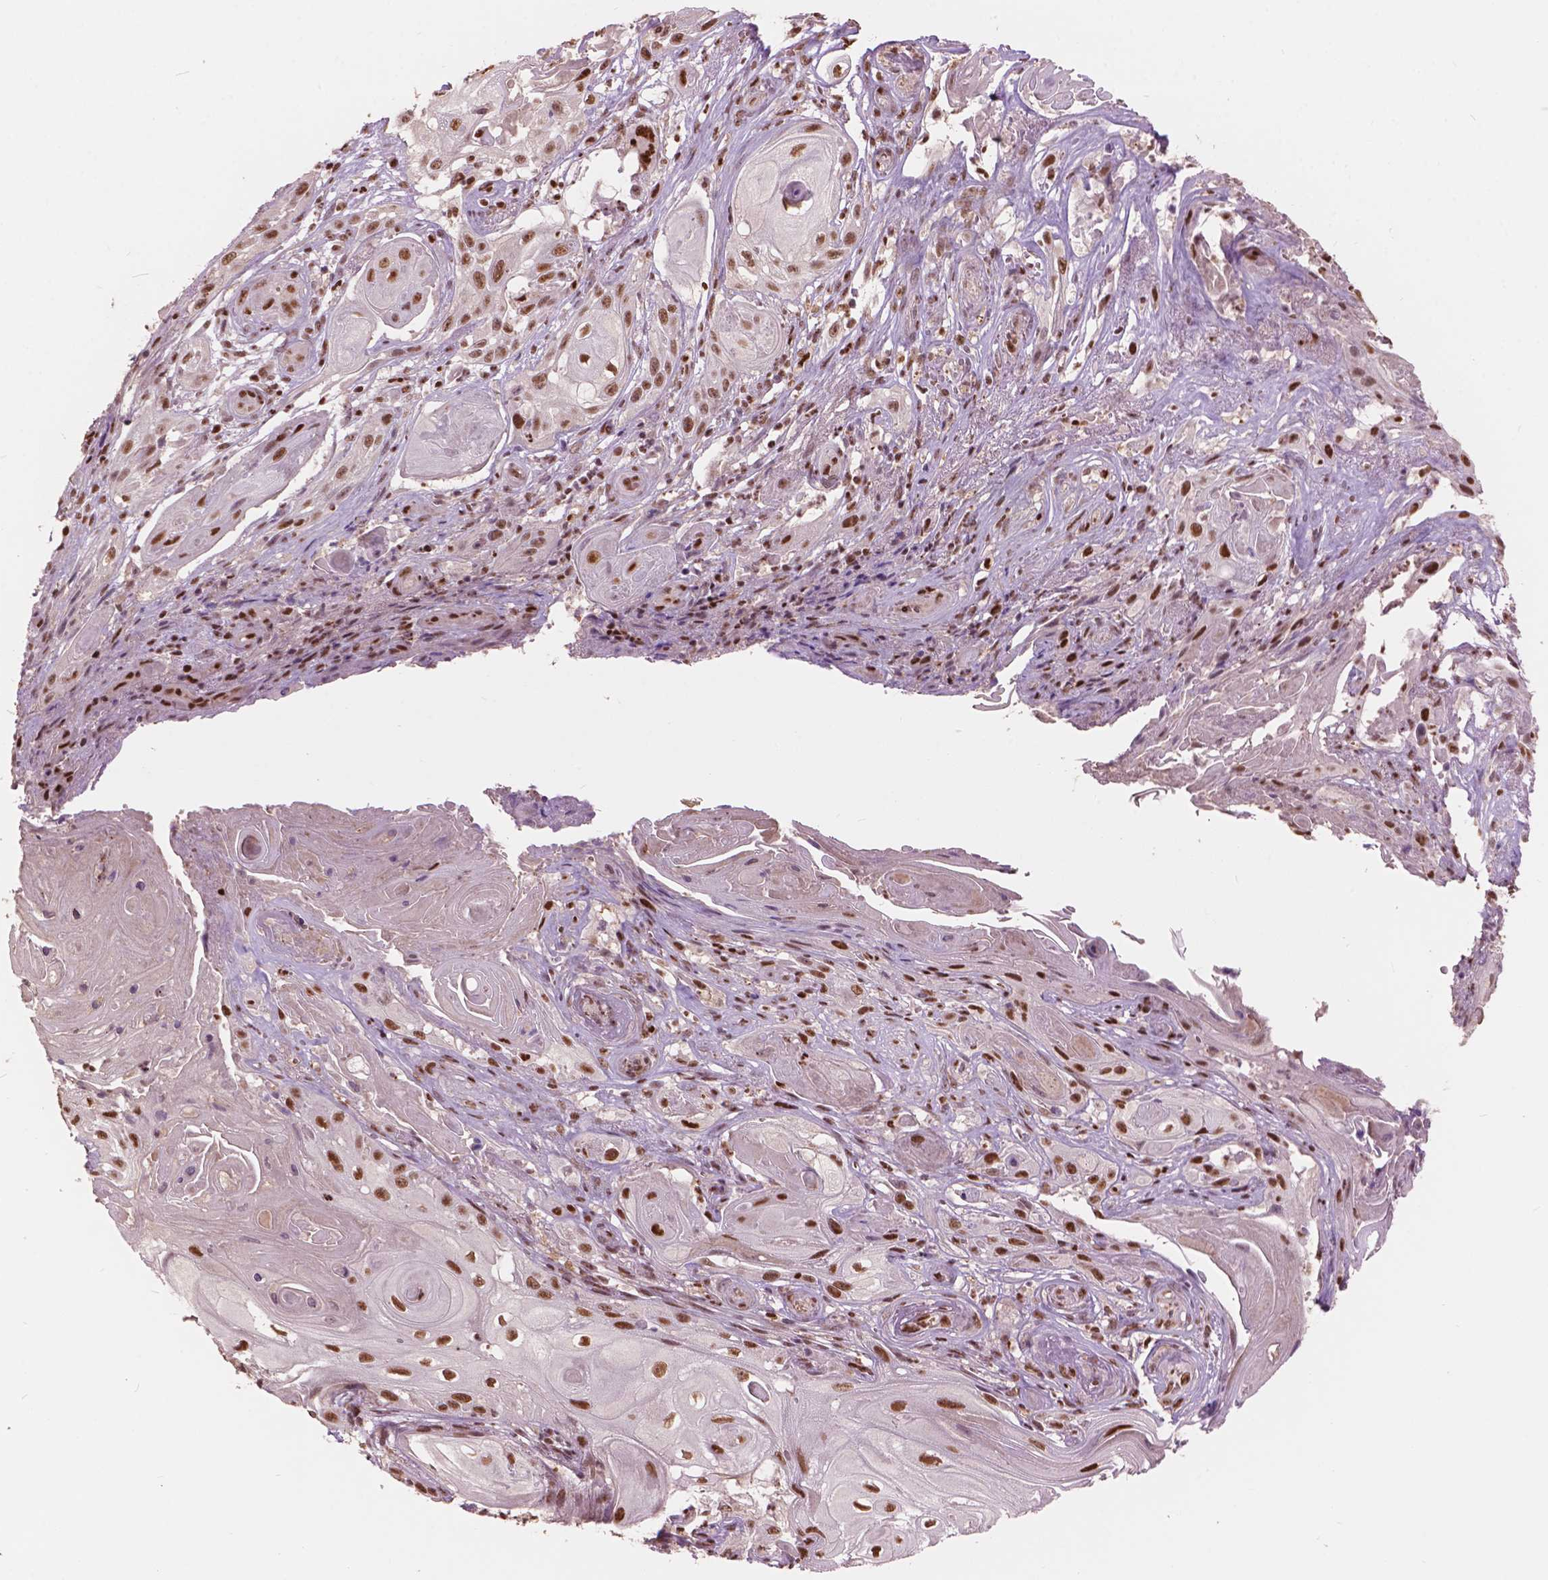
{"staining": {"intensity": "moderate", "quantity": ">75%", "location": "nuclear"}, "tissue": "skin cancer", "cell_type": "Tumor cells", "image_type": "cancer", "snomed": [{"axis": "morphology", "description": "Squamous cell carcinoma, NOS"}, {"axis": "topography", "description": "Skin"}], "caption": "A photomicrograph of skin cancer (squamous cell carcinoma) stained for a protein demonstrates moderate nuclear brown staining in tumor cells.", "gene": "ANP32B", "patient": {"sex": "male", "age": 62}}